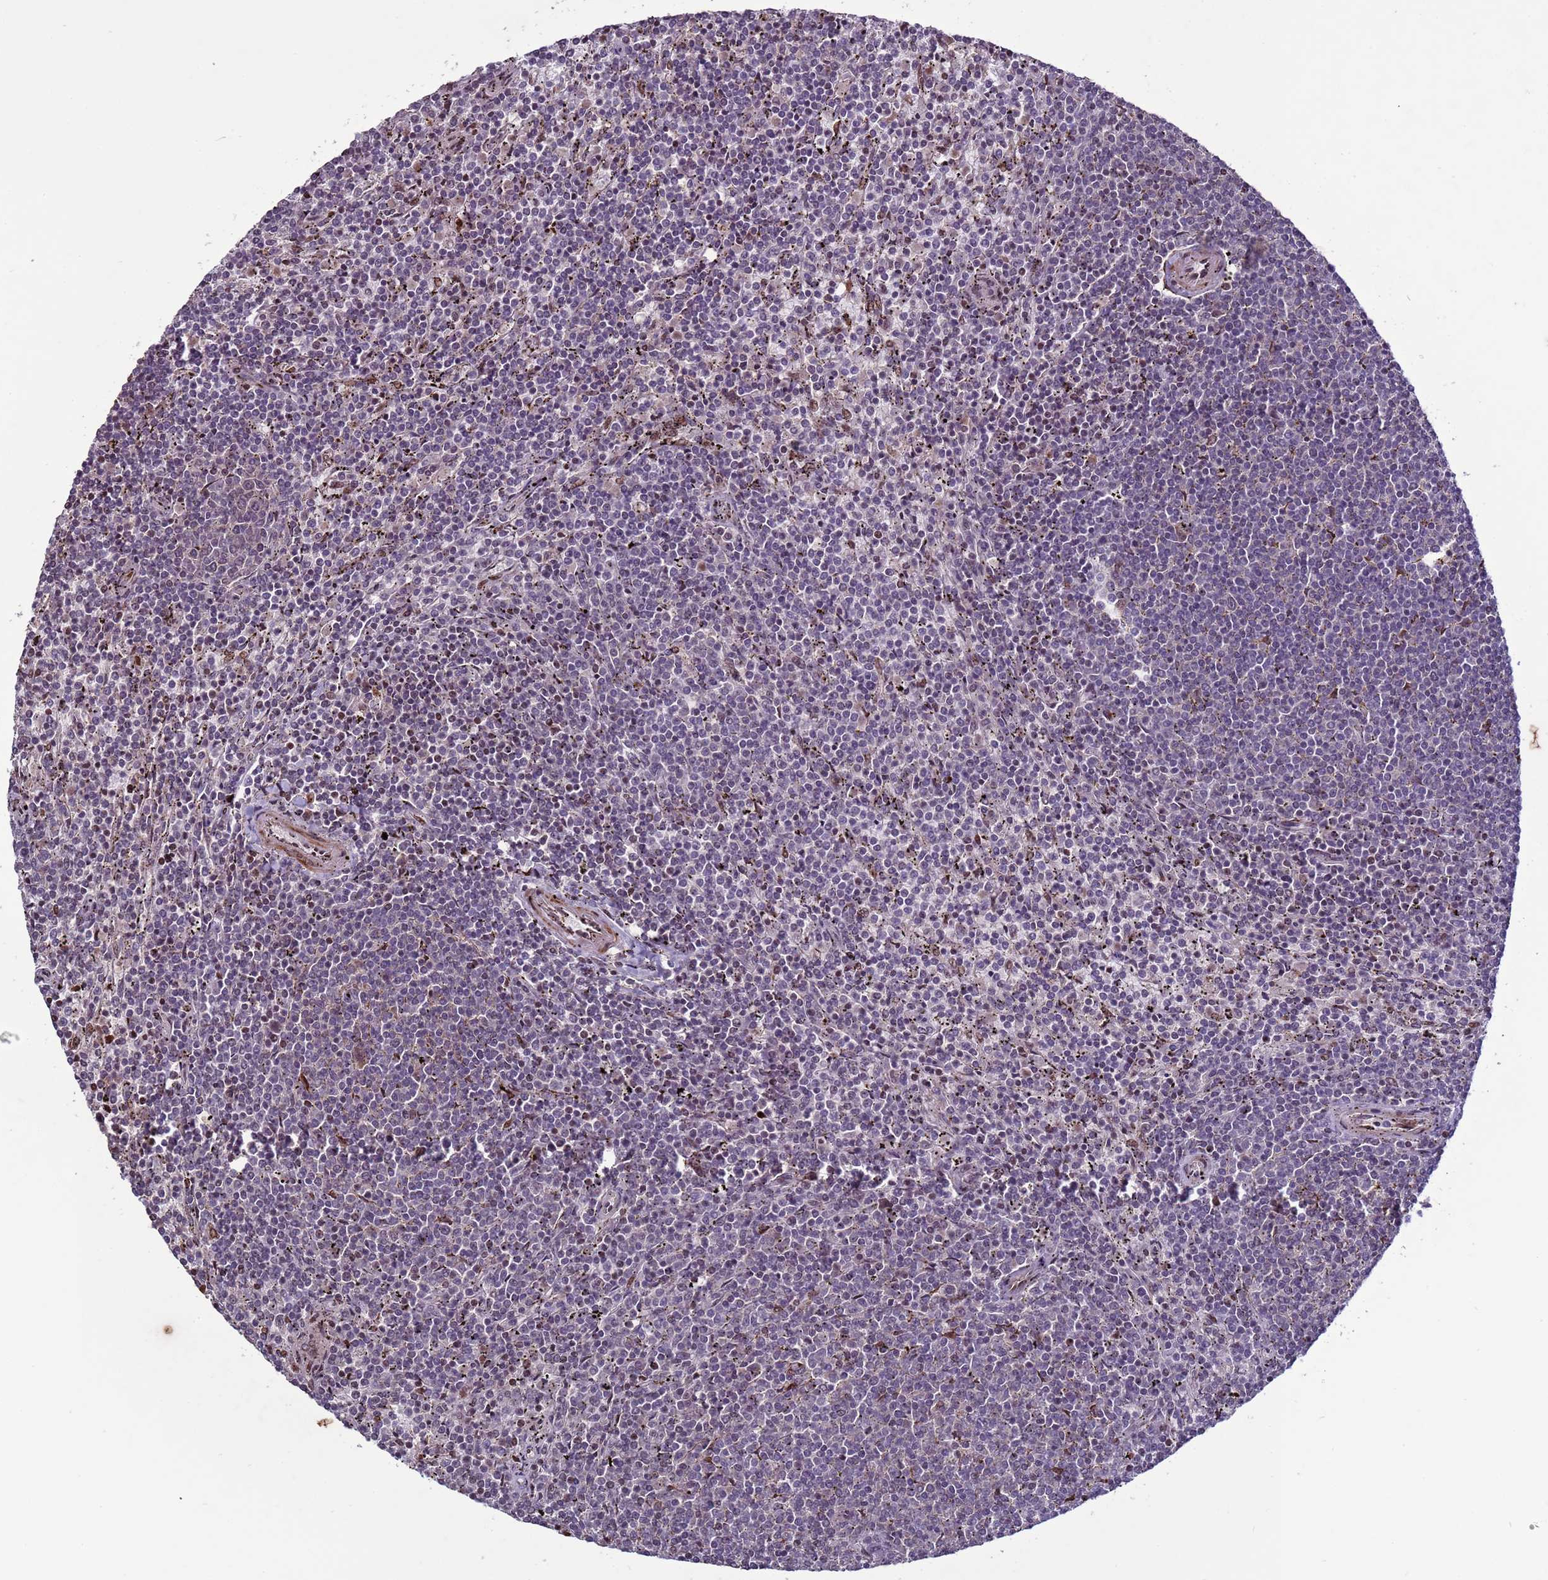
{"staining": {"intensity": "negative", "quantity": "none", "location": "none"}, "tissue": "lymphoma", "cell_type": "Tumor cells", "image_type": "cancer", "snomed": [{"axis": "morphology", "description": "Malignant lymphoma, non-Hodgkin's type, Low grade"}, {"axis": "topography", "description": "Spleen"}], "caption": "Immunohistochemistry (IHC) histopathology image of malignant lymphoma, non-Hodgkin's type (low-grade) stained for a protein (brown), which exhibits no staining in tumor cells.", "gene": "HGH1", "patient": {"sex": "female", "age": 50}}